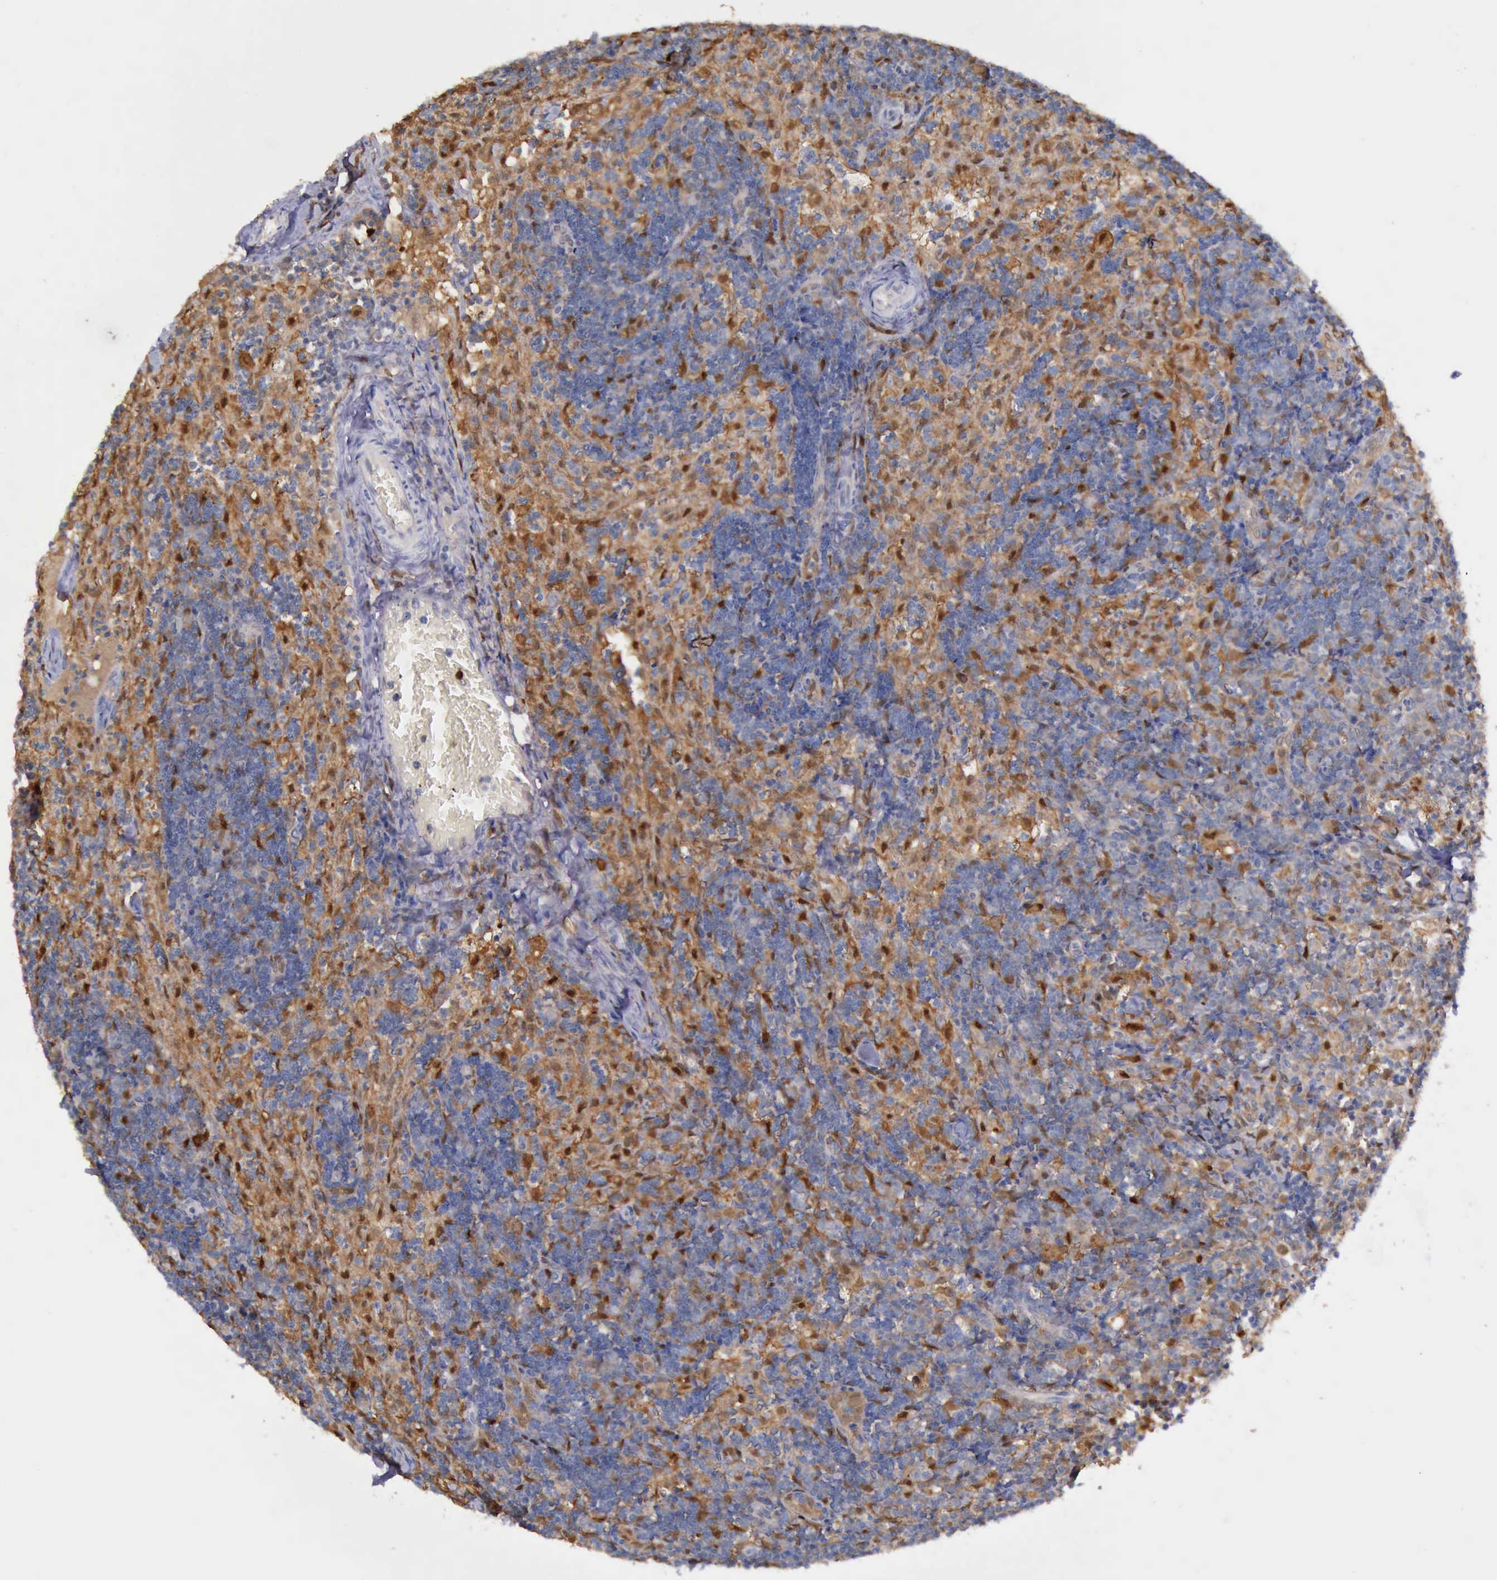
{"staining": {"intensity": "strong", "quantity": "<25%", "location": "cytoplasmic/membranous,nuclear"}, "tissue": "lymph node", "cell_type": "Non-germinal center cells", "image_type": "normal", "snomed": [{"axis": "morphology", "description": "Normal tissue, NOS"}, {"axis": "morphology", "description": "Inflammation, NOS"}, {"axis": "topography", "description": "Lymph node"}, {"axis": "topography", "description": "Salivary gland"}], "caption": "A brown stain labels strong cytoplasmic/membranous,nuclear expression of a protein in non-germinal center cells of benign lymph node.", "gene": "TYMP", "patient": {"sex": "male", "age": 3}}